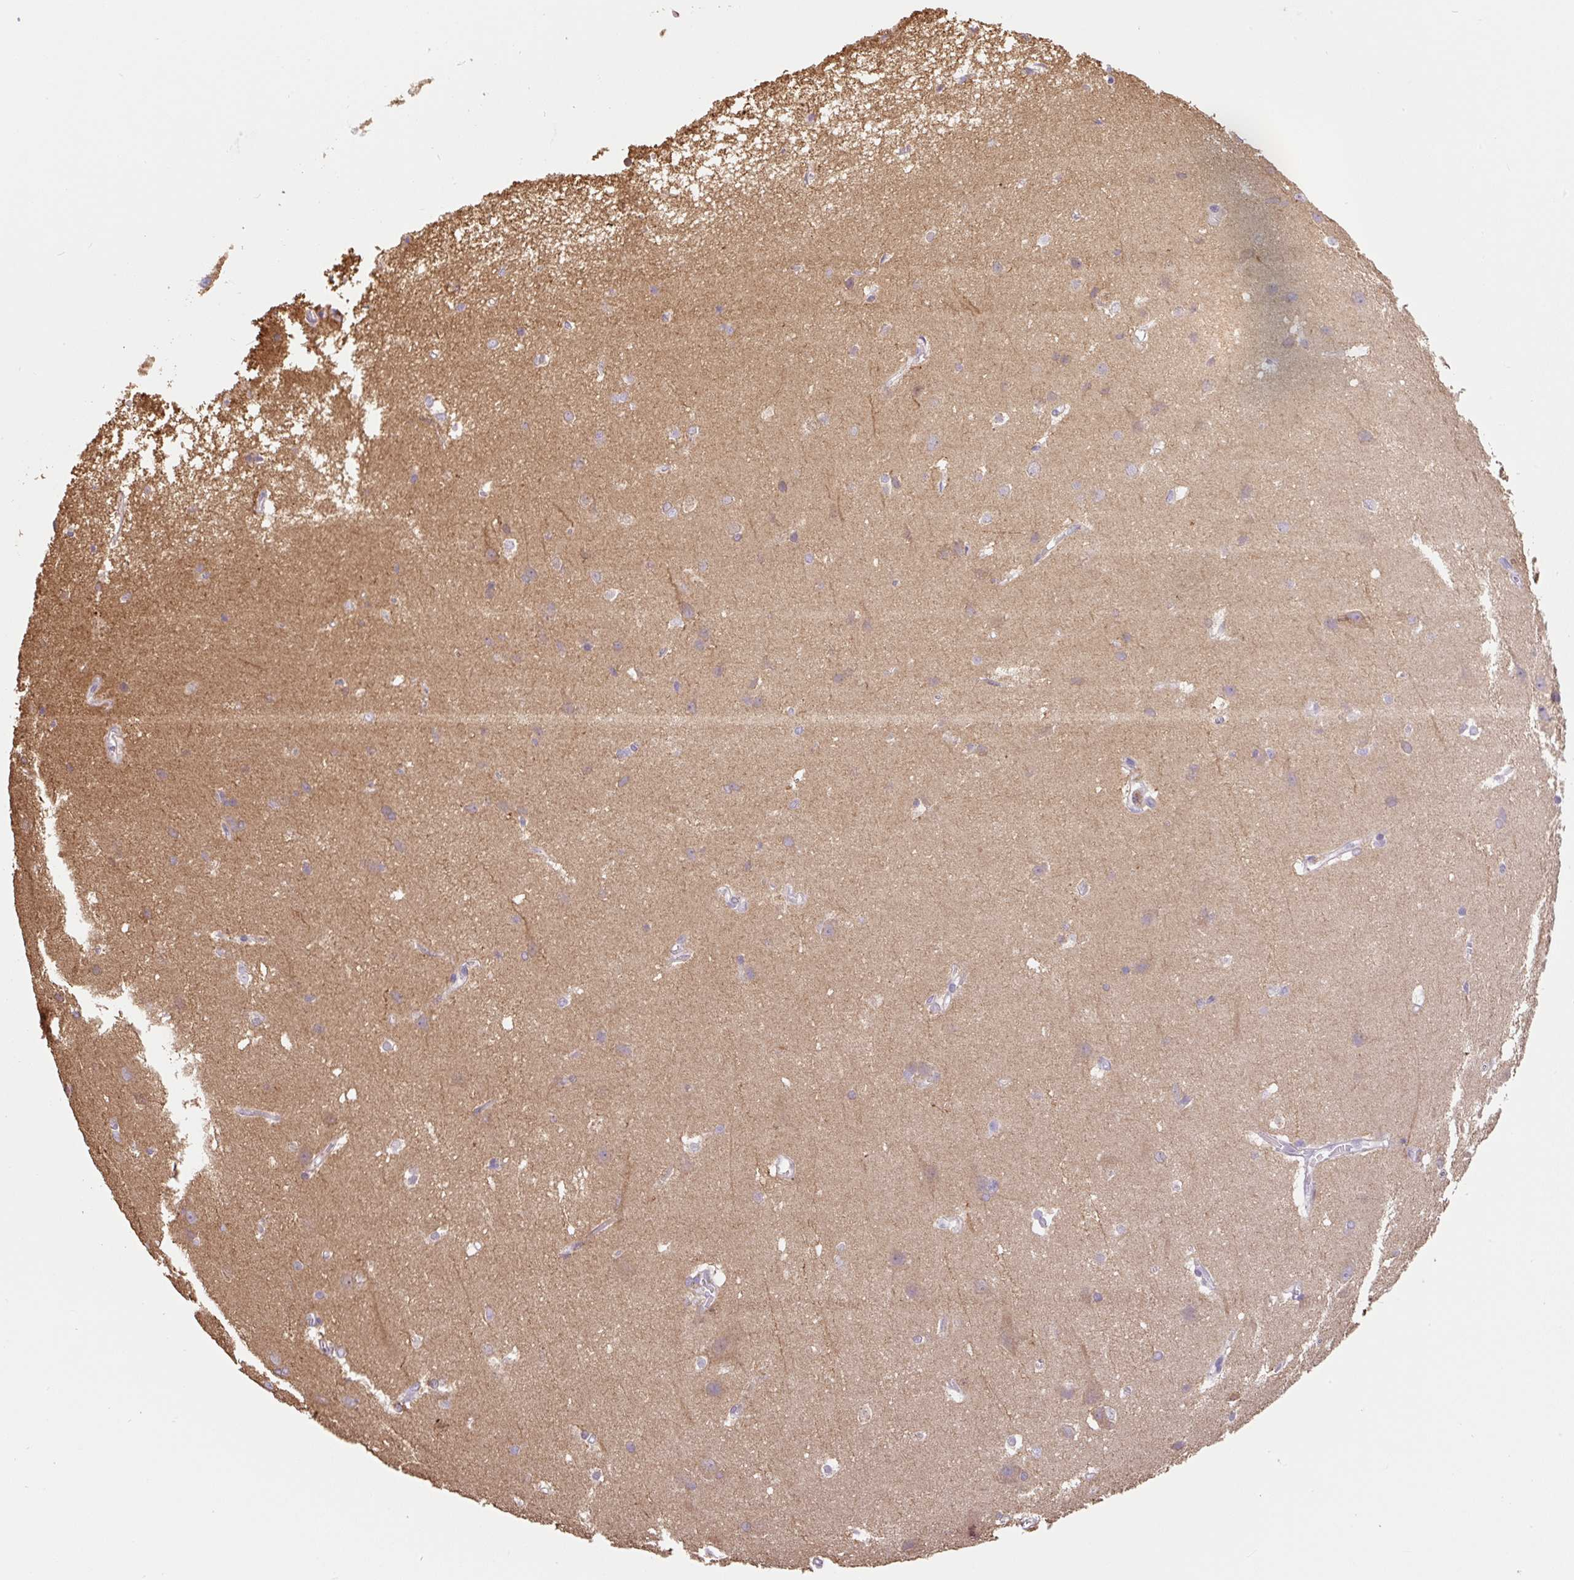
{"staining": {"intensity": "negative", "quantity": "none", "location": "none"}, "tissue": "cerebral cortex", "cell_type": "Endothelial cells", "image_type": "normal", "snomed": [{"axis": "morphology", "description": "Normal tissue, NOS"}, {"axis": "topography", "description": "Cerebral cortex"}], "caption": "Cerebral cortex stained for a protein using immunohistochemistry (IHC) displays no expression endothelial cells.", "gene": "COX8A", "patient": {"sex": "male", "age": 37}}